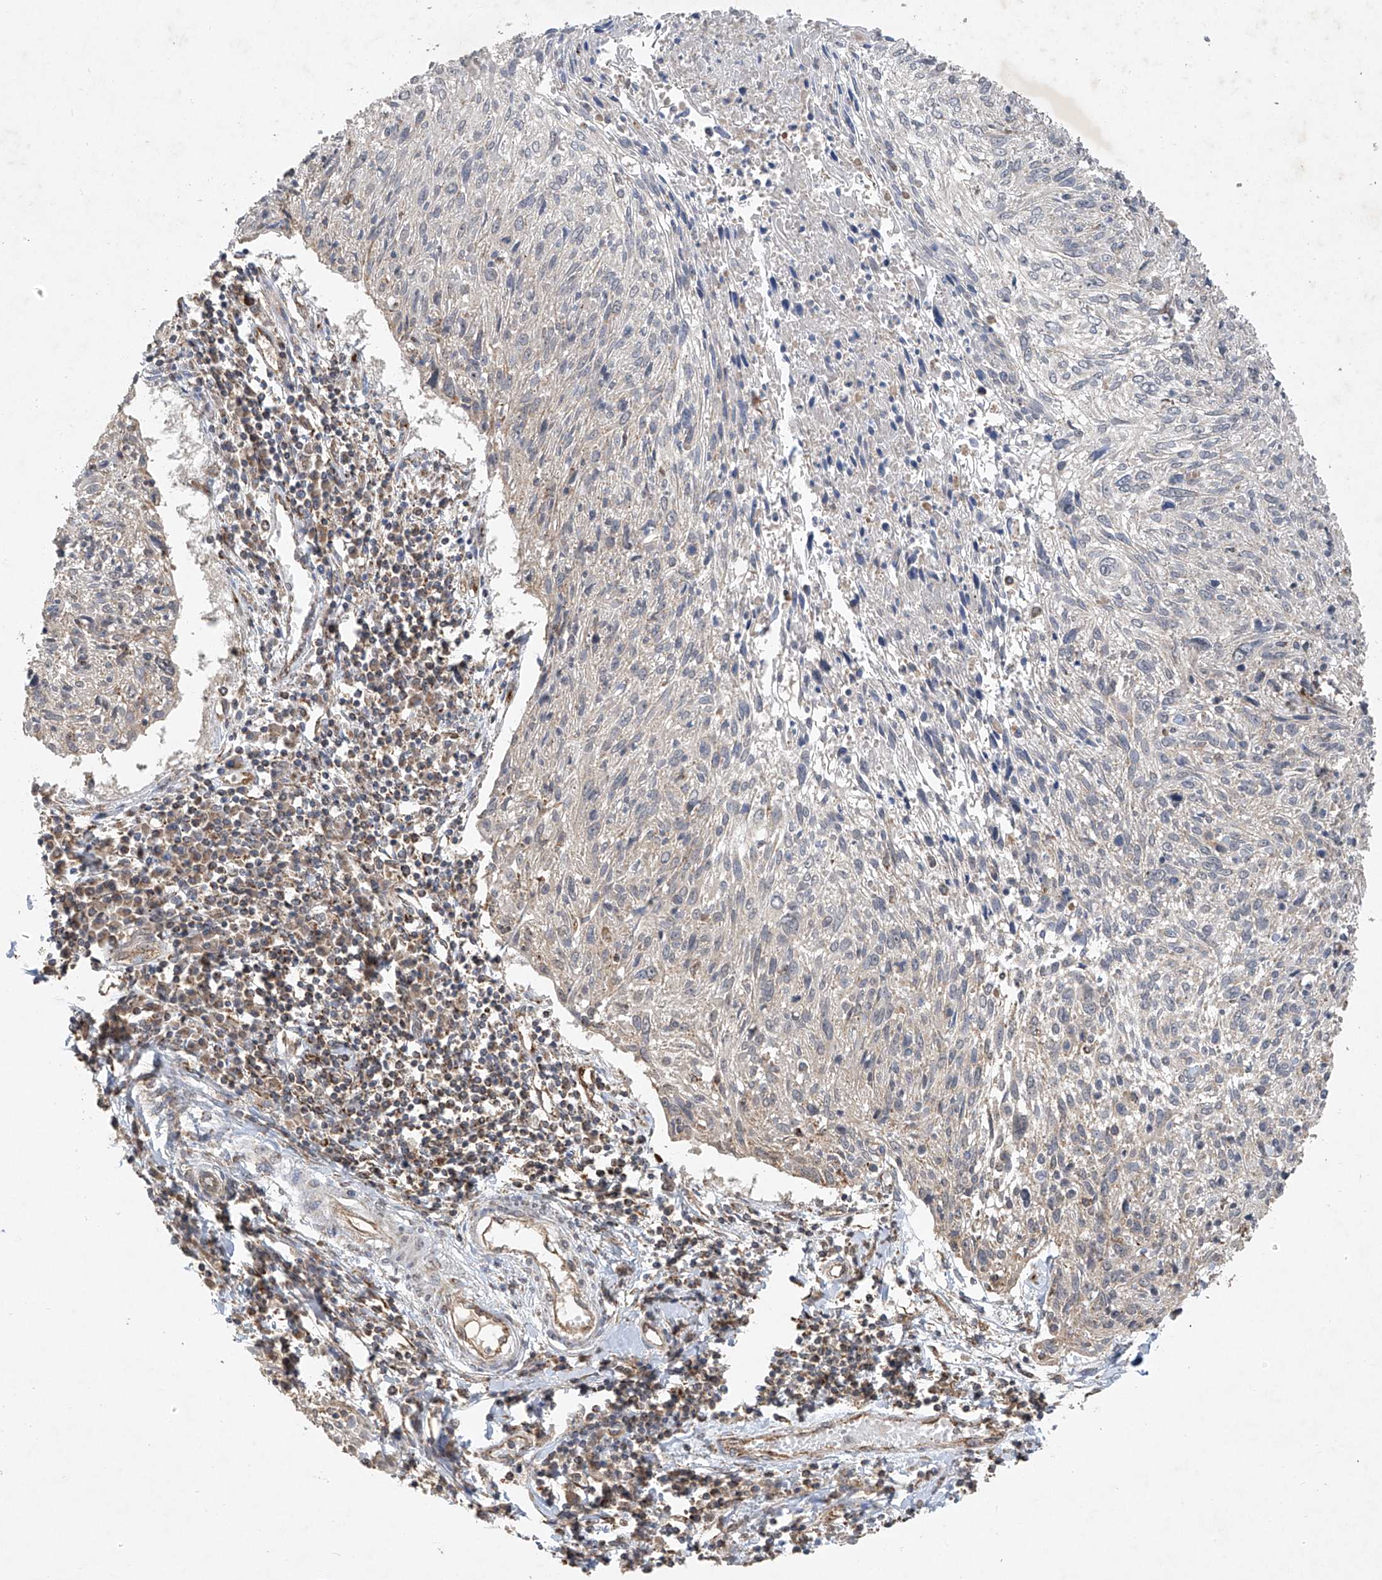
{"staining": {"intensity": "negative", "quantity": "none", "location": "none"}, "tissue": "cervical cancer", "cell_type": "Tumor cells", "image_type": "cancer", "snomed": [{"axis": "morphology", "description": "Squamous cell carcinoma, NOS"}, {"axis": "topography", "description": "Cervix"}], "caption": "Immunohistochemistry histopathology image of cervical squamous cell carcinoma stained for a protein (brown), which reveals no positivity in tumor cells.", "gene": "UQCC1", "patient": {"sex": "female", "age": 51}}